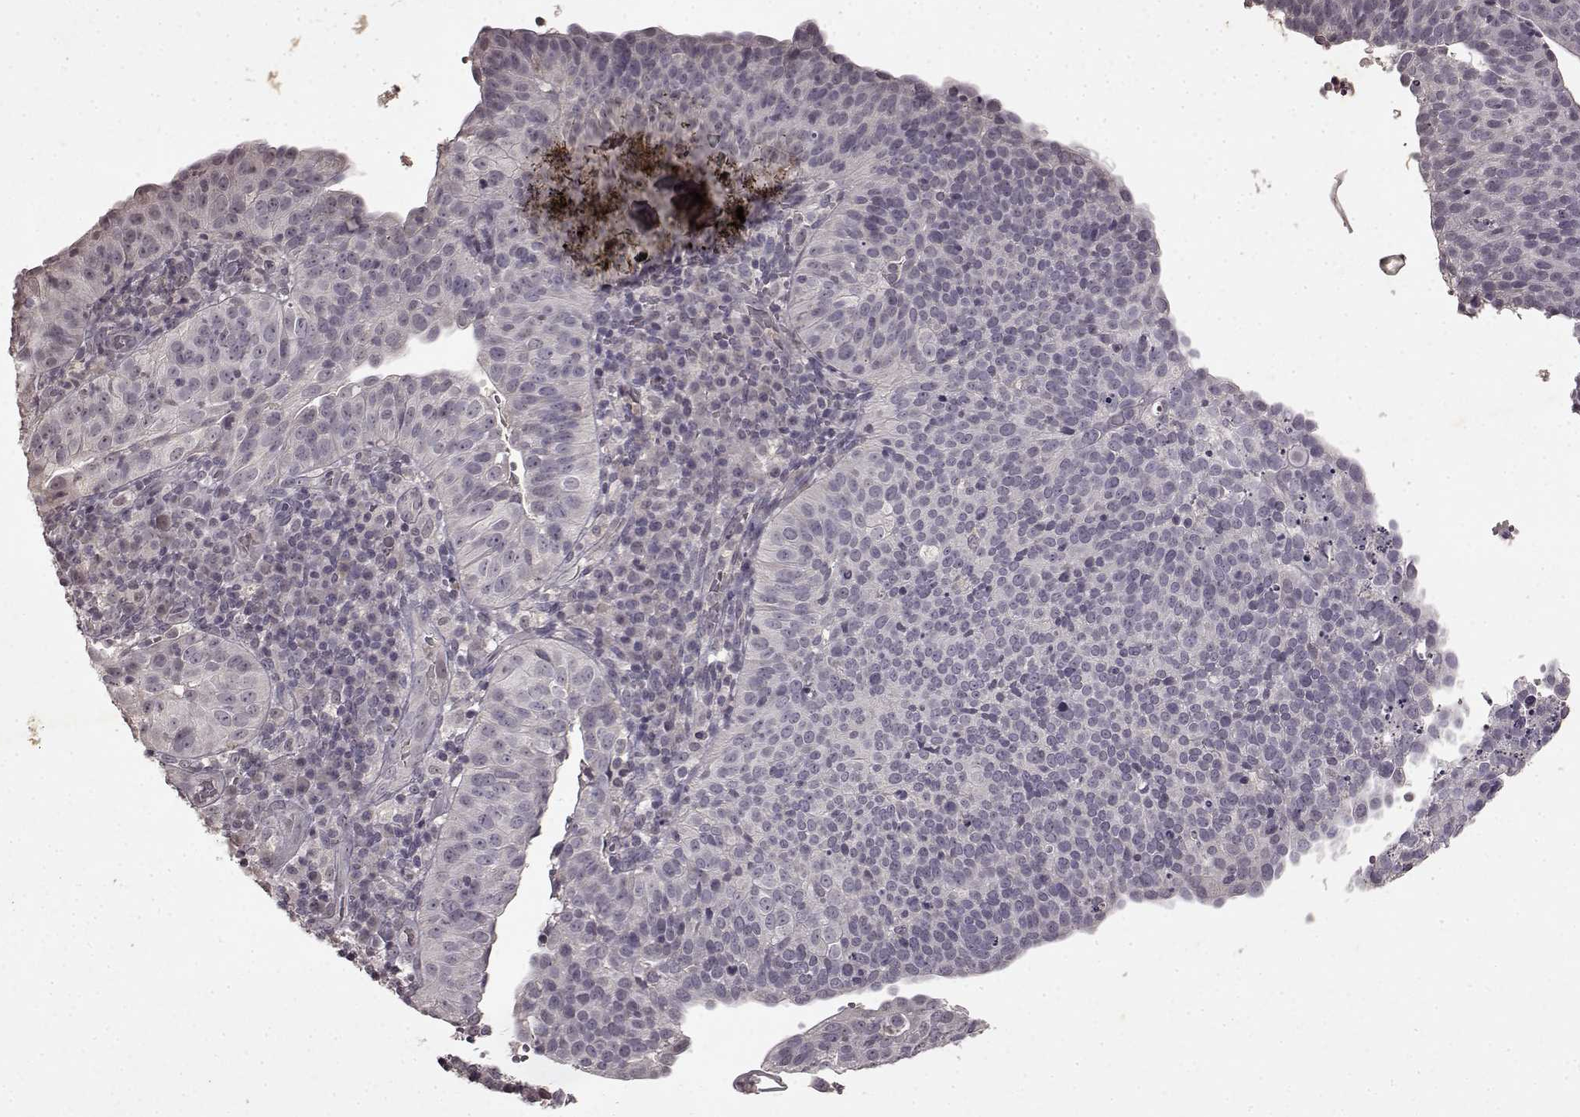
{"staining": {"intensity": "negative", "quantity": "none", "location": "none"}, "tissue": "cervical cancer", "cell_type": "Tumor cells", "image_type": "cancer", "snomed": [{"axis": "morphology", "description": "Squamous cell carcinoma, NOS"}, {"axis": "topography", "description": "Cervix"}], "caption": "This image is of cervical cancer stained with IHC to label a protein in brown with the nuclei are counter-stained blue. There is no expression in tumor cells.", "gene": "LHB", "patient": {"sex": "female", "age": 39}}